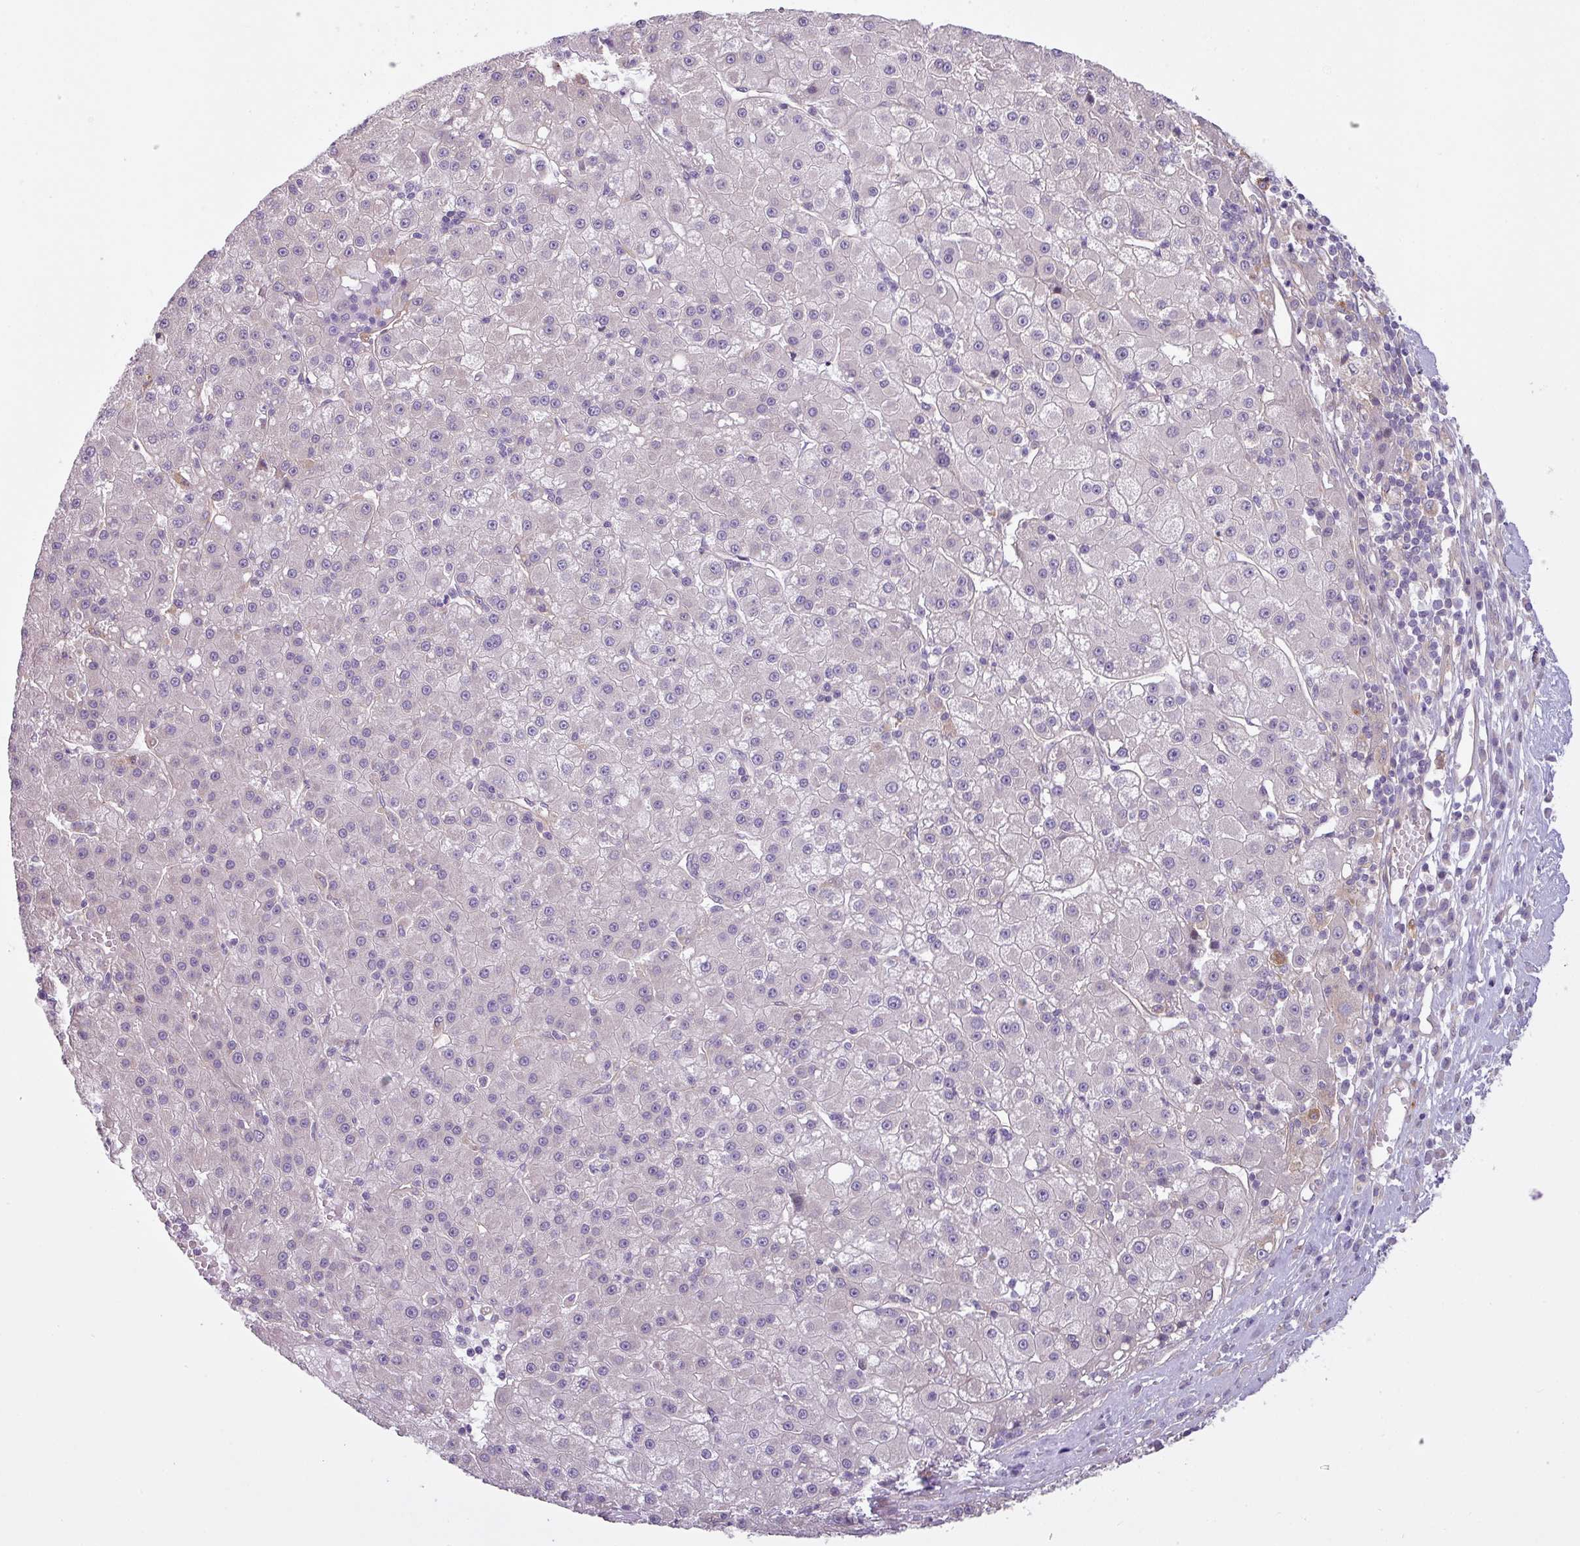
{"staining": {"intensity": "negative", "quantity": "none", "location": "none"}, "tissue": "liver cancer", "cell_type": "Tumor cells", "image_type": "cancer", "snomed": [{"axis": "morphology", "description": "Carcinoma, Hepatocellular, NOS"}, {"axis": "topography", "description": "Liver"}], "caption": "Immunohistochemistry photomicrograph of neoplastic tissue: liver hepatocellular carcinoma stained with DAB reveals no significant protein staining in tumor cells.", "gene": "CAMK2B", "patient": {"sex": "male", "age": 76}}